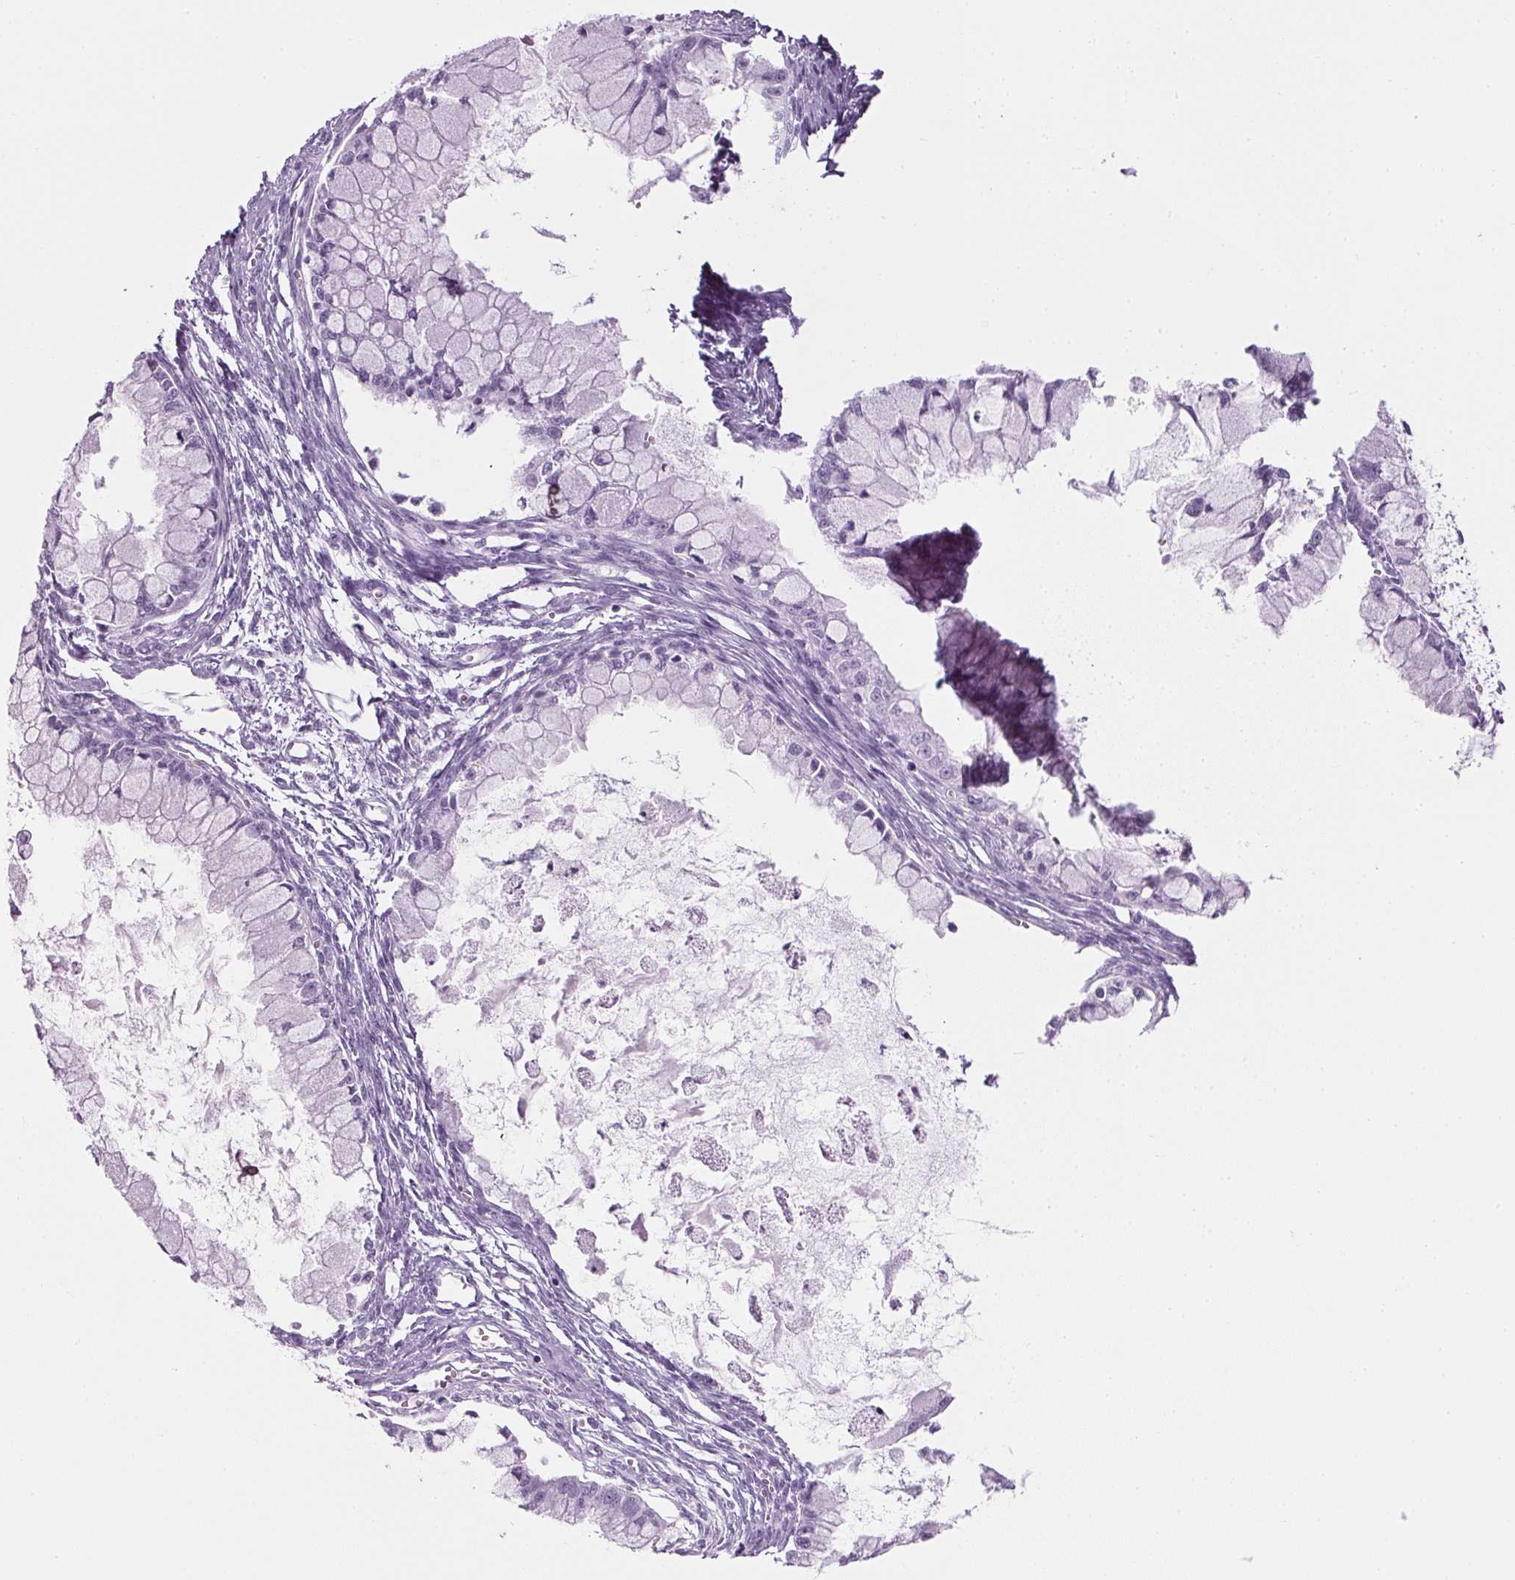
{"staining": {"intensity": "negative", "quantity": "none", "location": "none"}, "tissue": "ovarian cancer", "cell_type": "Tumor cells", "image_type": "cancer", "snomed": [{"axis": "morphology", "description": "Cystadenocarcinoma, mucinous, NOS"}, {"axis": "topography", "description": "Ovary"}], "caption": "Tumor cells are negative for protein expression in human mucinous cystadenocarcinoma (ovarian). (DAB IHC, high magnification).", "gene": "PPP1R1A", "patient": {"sex": "female", "age": 34}}